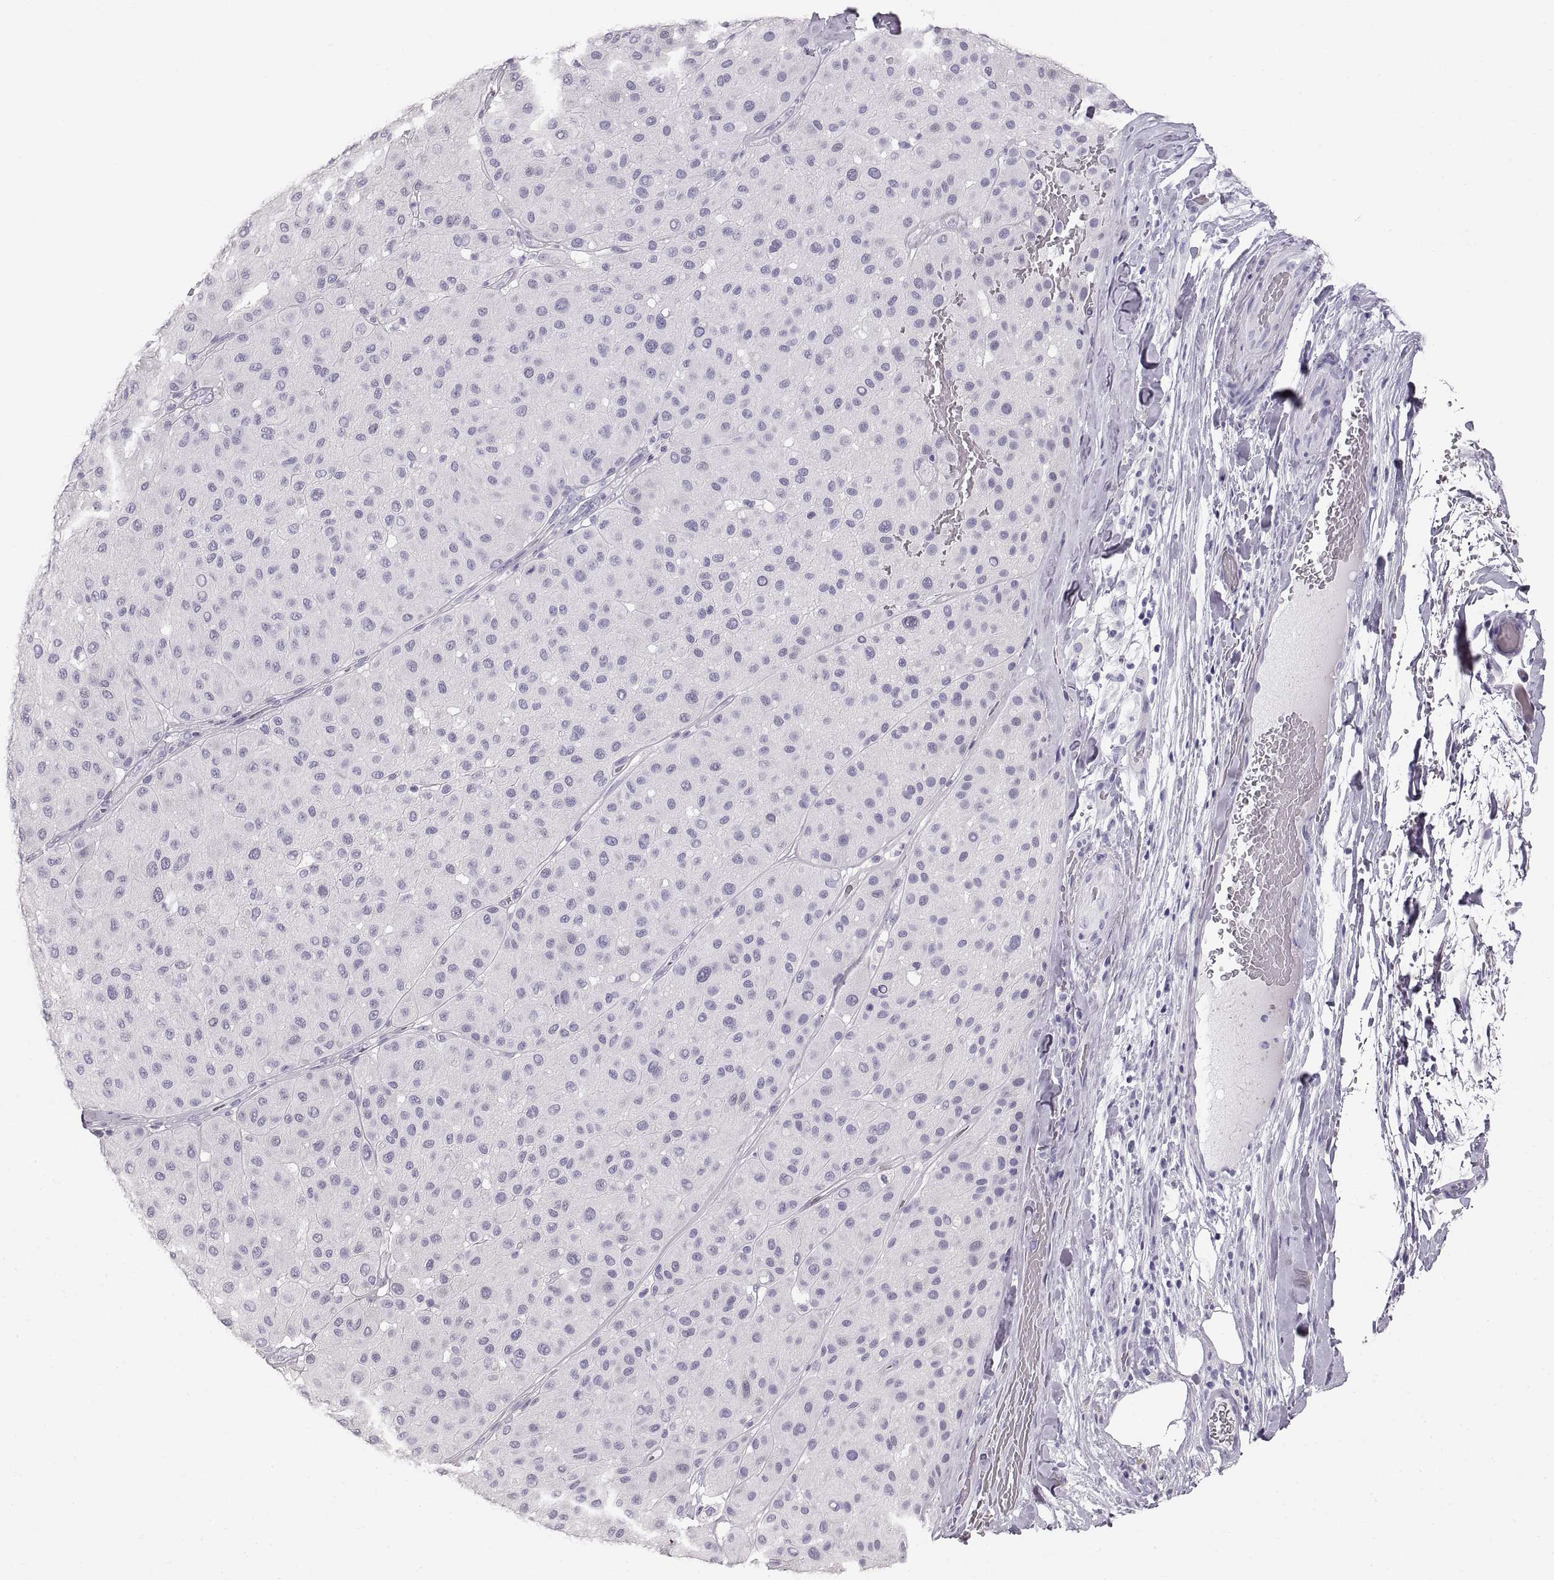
{"staining": {"intensity": "negative", "quantity": "none", "location": "none"}, "tissue": "melanoma", "cell_type": "Tumor cells", "image_type": "cancer", "snomed": [{"axis": "morphology", "description": "Malignant melanoma, Metastatic site"}, {"axis": "topography", "description": "Smooth muscle"}], "caption": "IHC photomicrograph of malignant melanoma (metastatic site) stained for a protein (brown), which shows no positivity in tumor cells.", "gene": "CRYAA", "patient": {"sex": "male", "age": 41}}